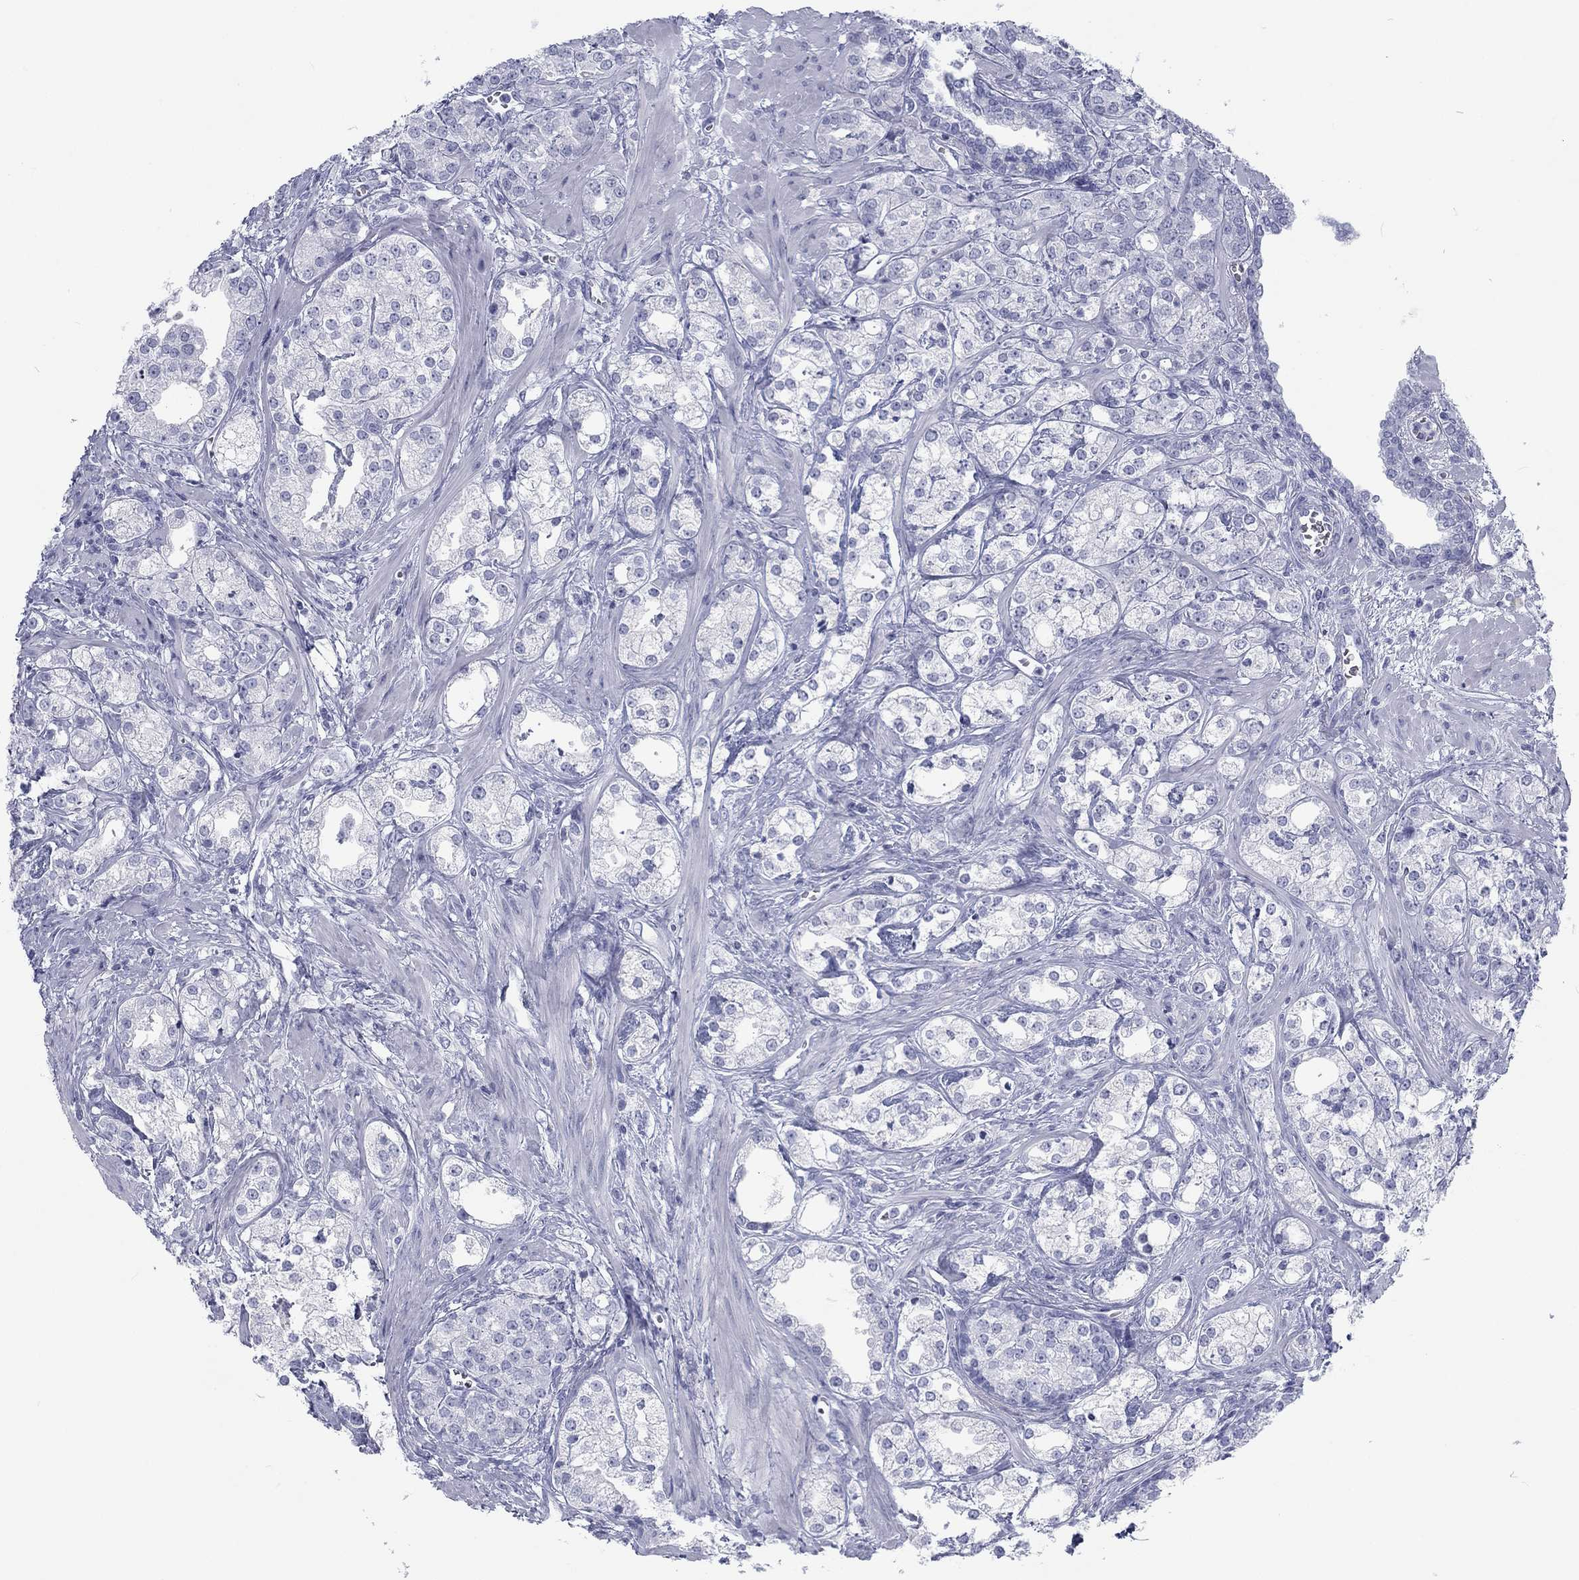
{"staining": {"intensity": "negative", "quantity": "none", "location": "none"}, "tissue": "prostate cancer", "cell_type": "Tumor cells", "image_type": "cancer", "snomed": [{"axis": "morphology", "description": "Adenocarcinoma, NOS"}, {"axis": "topography", "description": "Prostate and seminal vesicle, NOS"}, {"axis": "topography", "description": "Prostate"}], "caption": "Tumor cells are negative for protein expression in human prostate adenocarcinoma.", "gene": "CALB1", "patient": {"sex": "male", "age": 62}}